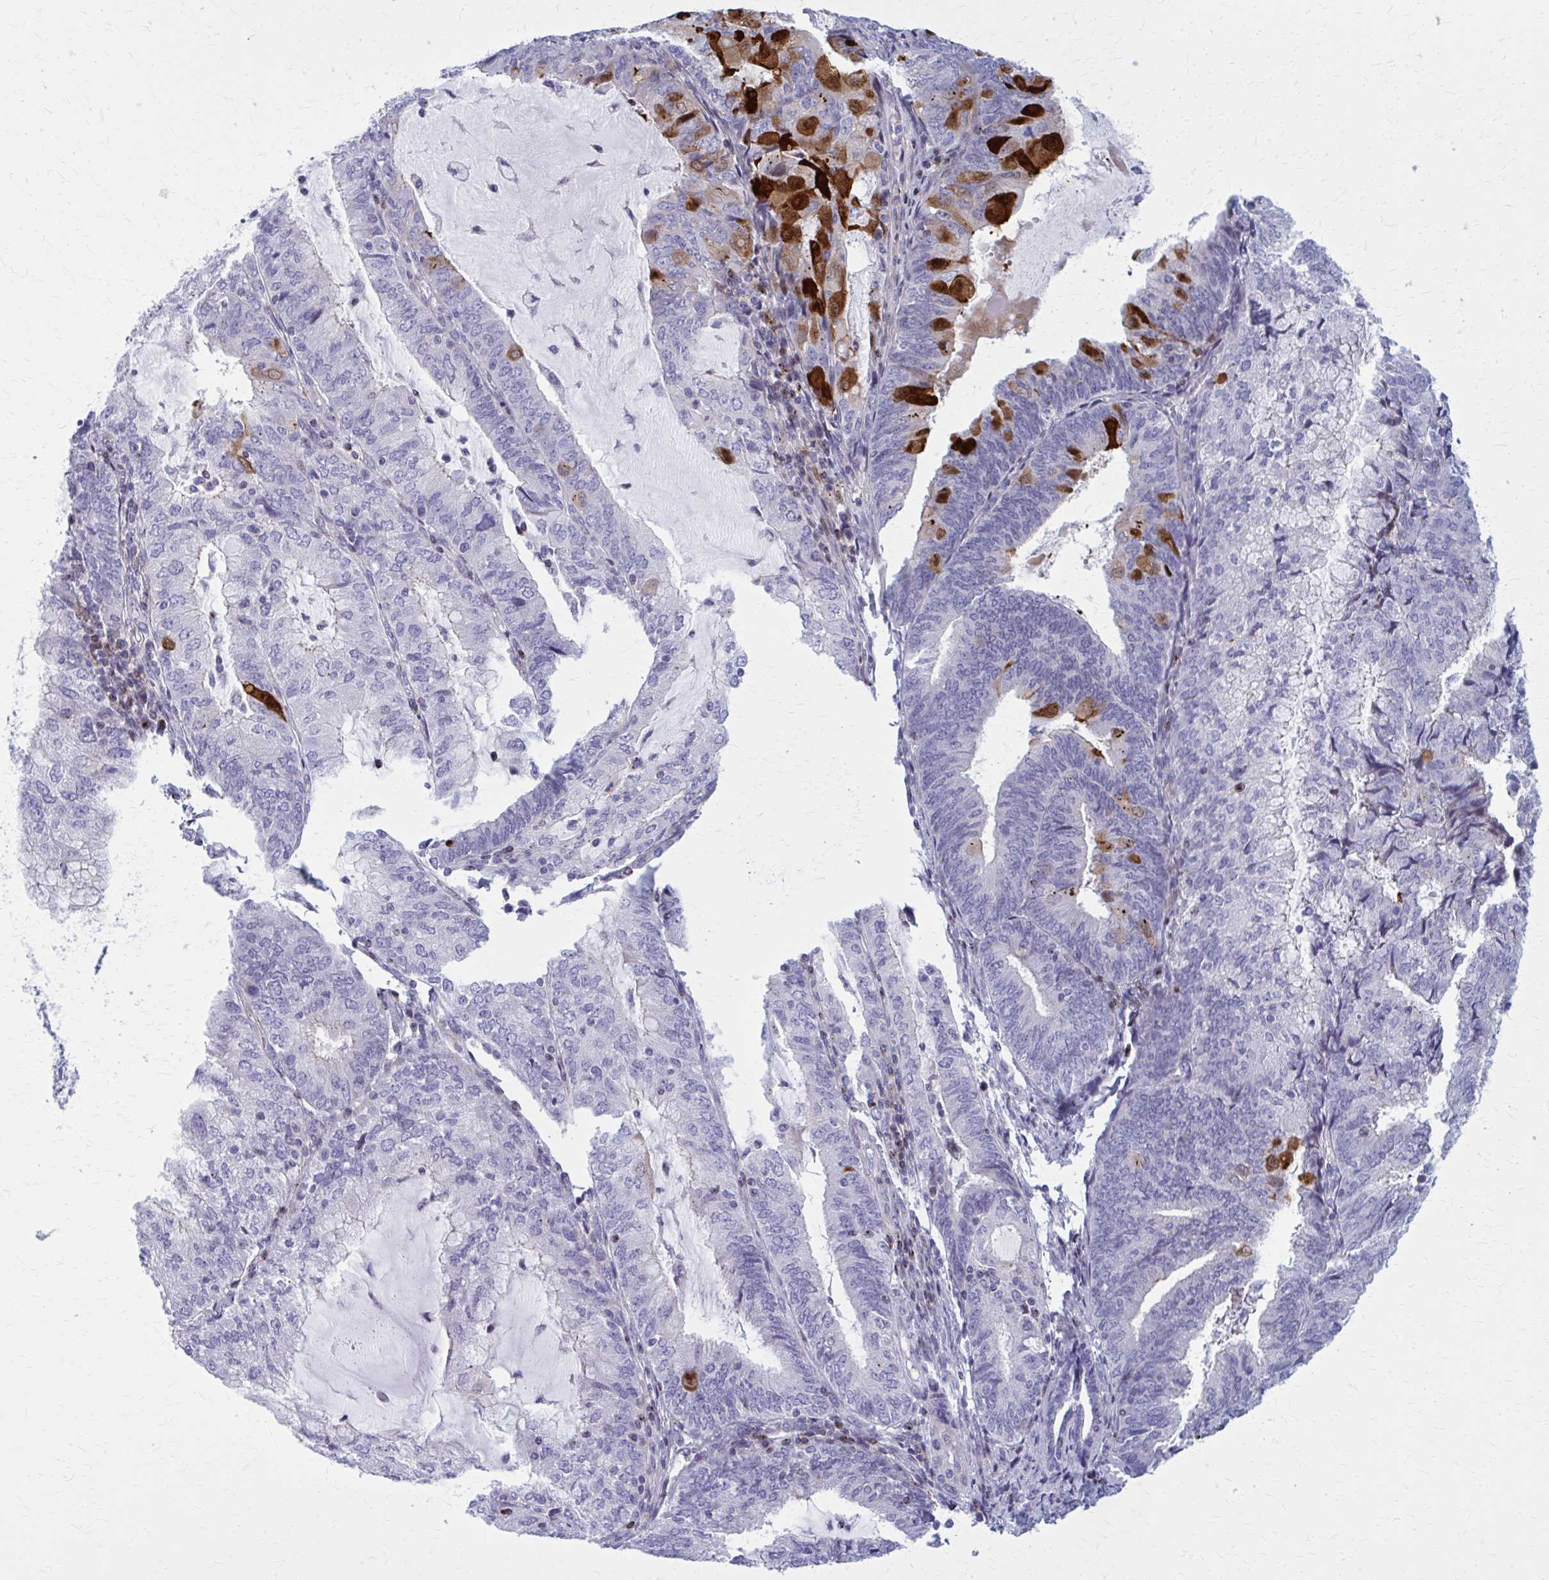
{"staining": {"intensity": "strong", "quantity": "<25%", "location": "cytoplasmic/membranous,nuclear"}, "tissue": "endometrial cancer", "cell_type": "Tumor cells", "image_type": "cancer", "snomed": [{"axis": "morphology", "description": "Adenocarcinoma, NOS"}, {"axis": "topography", "description": "Endometrium"}], "caption": "Endometrial cancer (adenocarcinoma) stained with immunohistochemistry (IHC) displays strong cytoplasmic/membranous and nuclear staining in about <25% of tumor cells.", "gene": "PEDS1", "patient": {"sex": "female", "age": 81}}